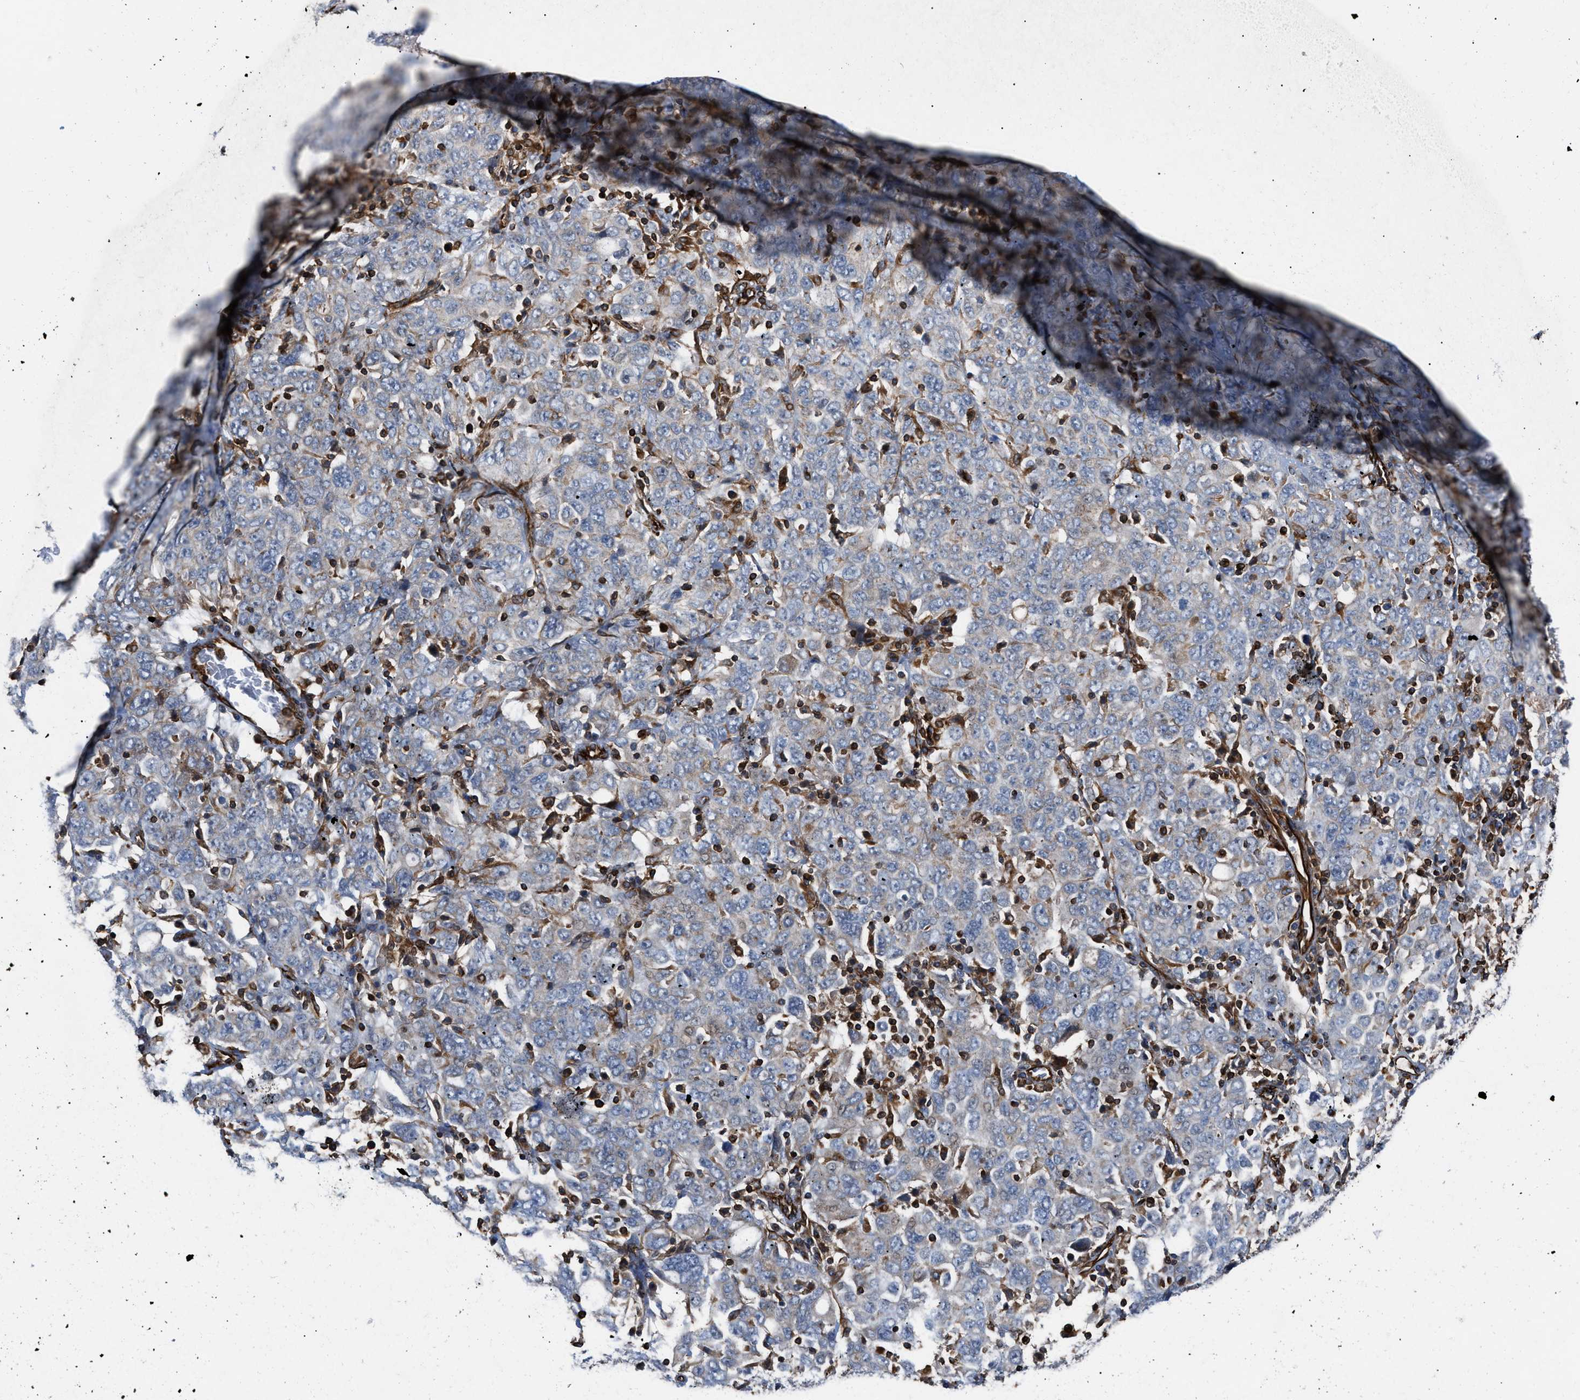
{"staining": {"intensity": "weak", "quantity": "25%-75%", "location": "cytoplasmic/membranous"}, "tissue": "ovarian cancer", "cell_type": "Tumor cells", "image_type": "cancer", "snomed": [{"axis": "morphology", "description": "Carcinoma, endometroid"}, {"axis": "topography", "description": "Ovary"}], "caption": "Protein expression by IHC displays weak cytoplasmic/membranous positivity in approximately 25%-75% of tumor cells in ovarian cancer (endometroid carcinoma).", "gene": "PTPRE", "patient": {"sex": "female", "age": 62}}